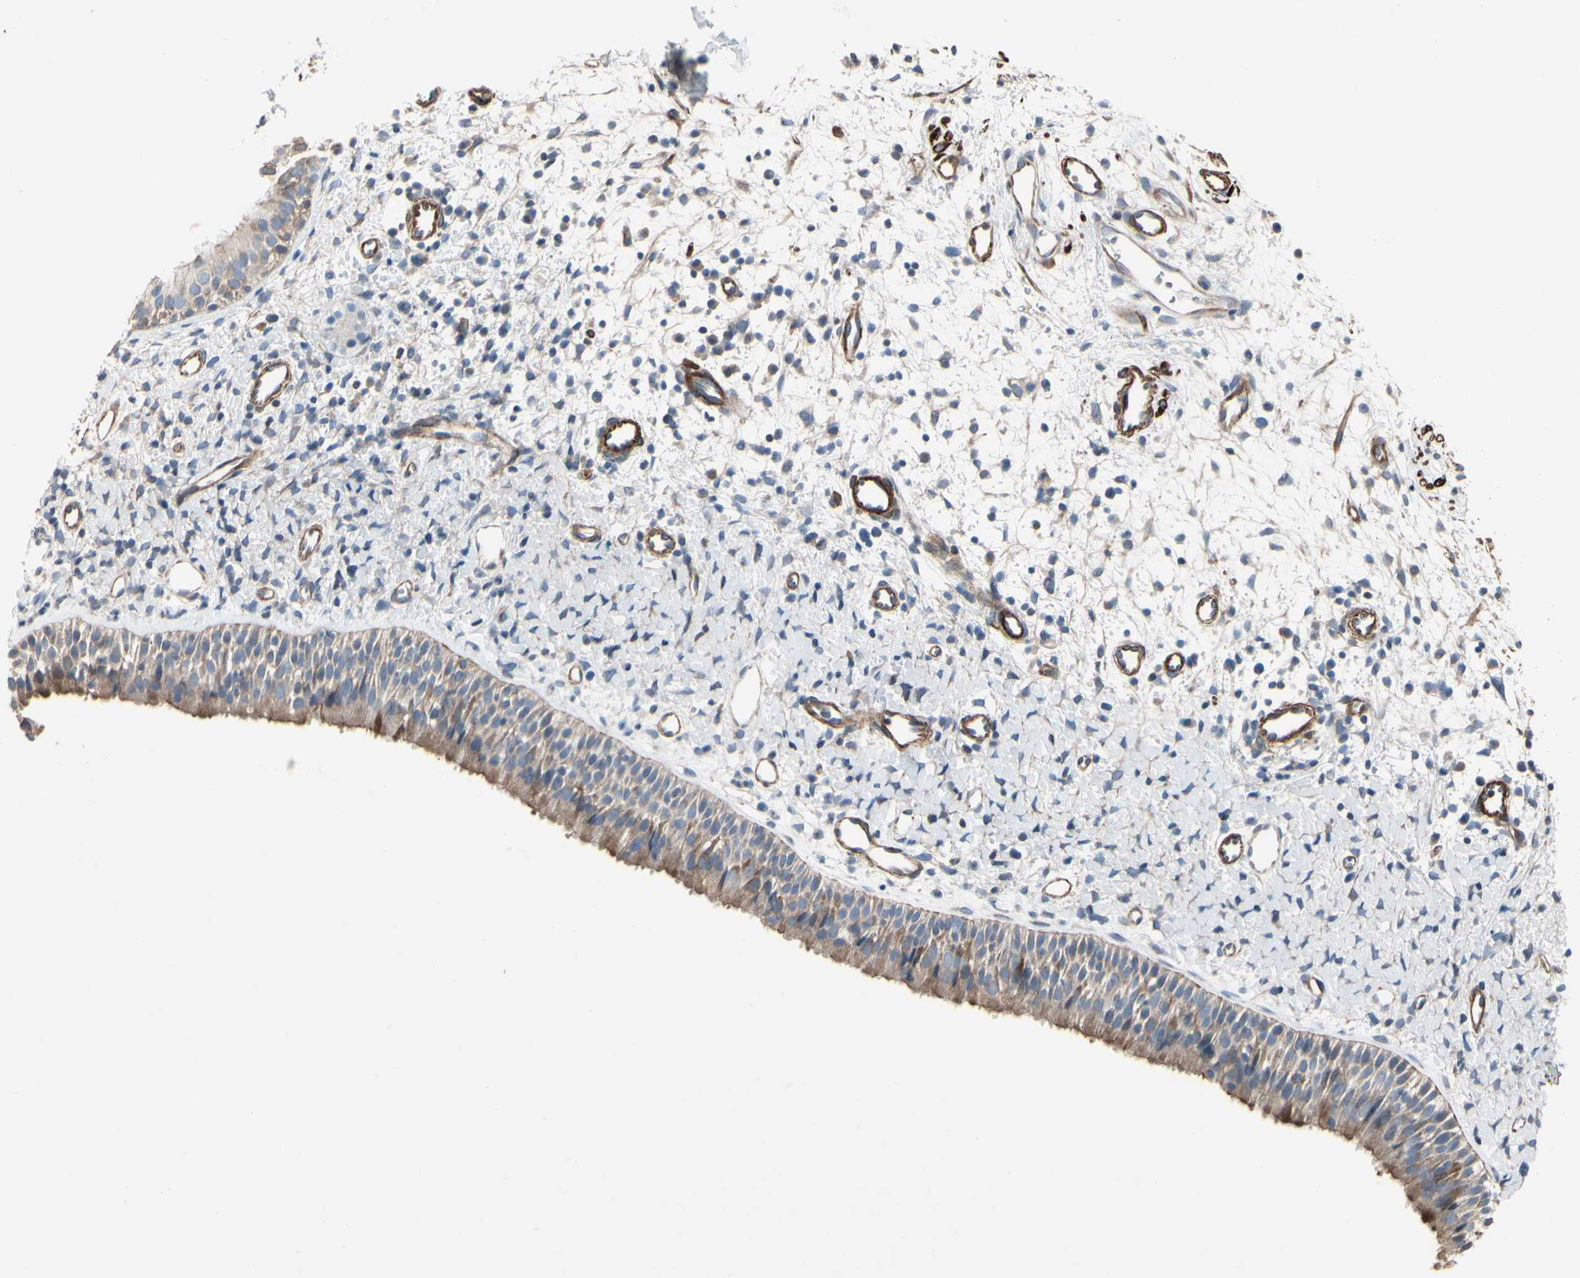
{"staining": {"intensity": "moderate", "quantity": ">75%", "location": "cytoplasmic/membranous"}, "tissue": "nasopharynx", "cell_type": "Respiratory epithelial cells", "image_type": "normal", "snomed": [{"axis": "morphology", "description": "Normal tissue, NOS"}, {"axis": "topography", "description": "Nasopharynx"}], "caption": "Human nasopharynx stained for a protein (brown) demonstrates moderate cytoplasmic/membranous positive staining in about >75% of respiratory epithelial cells.", "gene": "TPM1", "patient": {"sex": "male", "age": 22}}